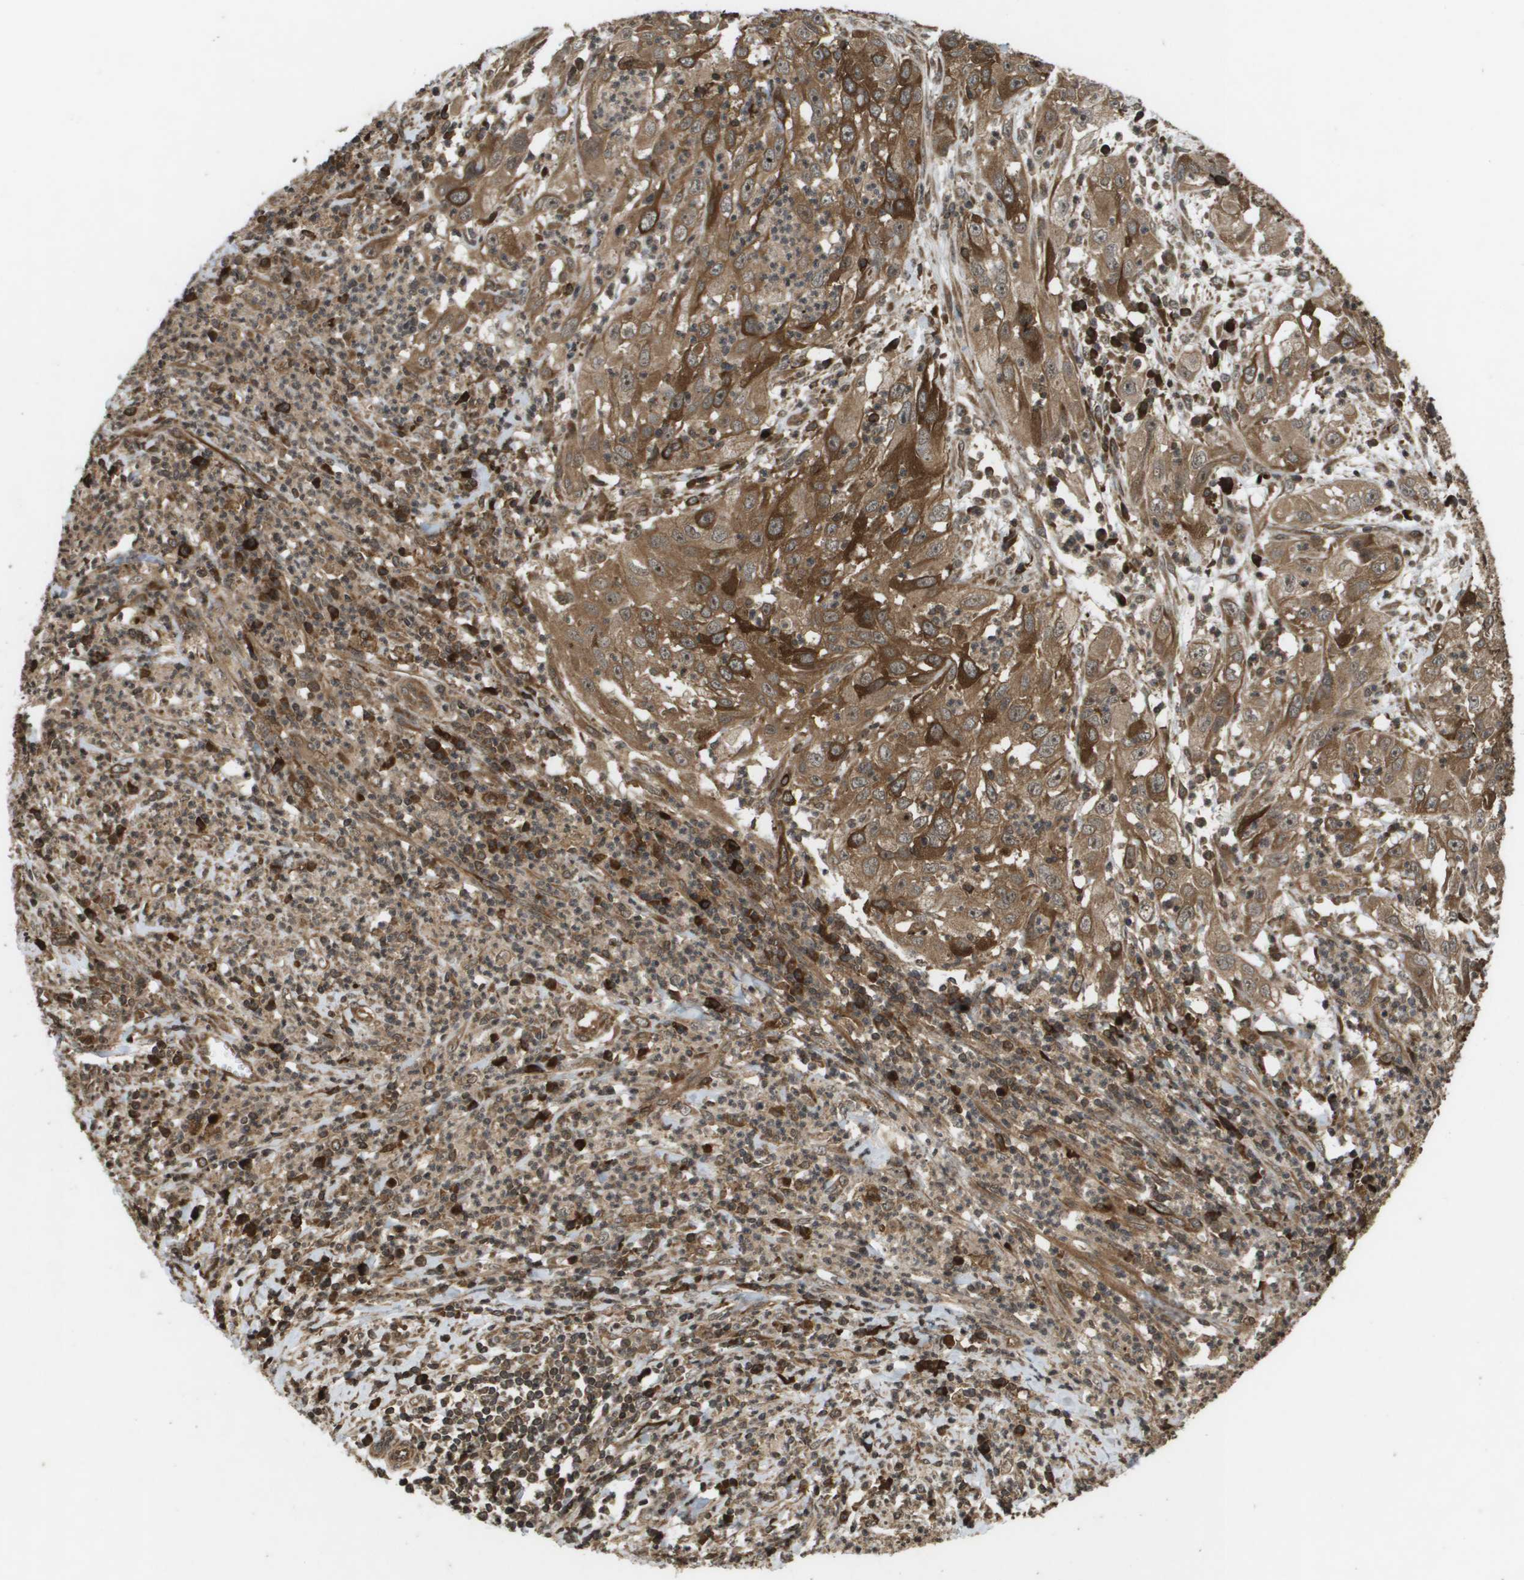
{"staining": {"intensity": "strong", "quantity": ">75%", "location": "cytoplasmic/membranous"}, "tissue": "cervical cancer", "cell_type": "Tumor cells", "image_type": "cancer", "snomed": [{"axis": "morphology", "description": "Squamous cell carcinoma, NOS"}, {"axis": "topography", "description": "Cervix"}], "caption": "Human cervical cancer stained with a brown dye reveals strong cytoplasmic/membranous positive expression in approximately >75% of tumor cells.", "gene": "KIF11", "patient": {"sex": "female", "age": 32}}